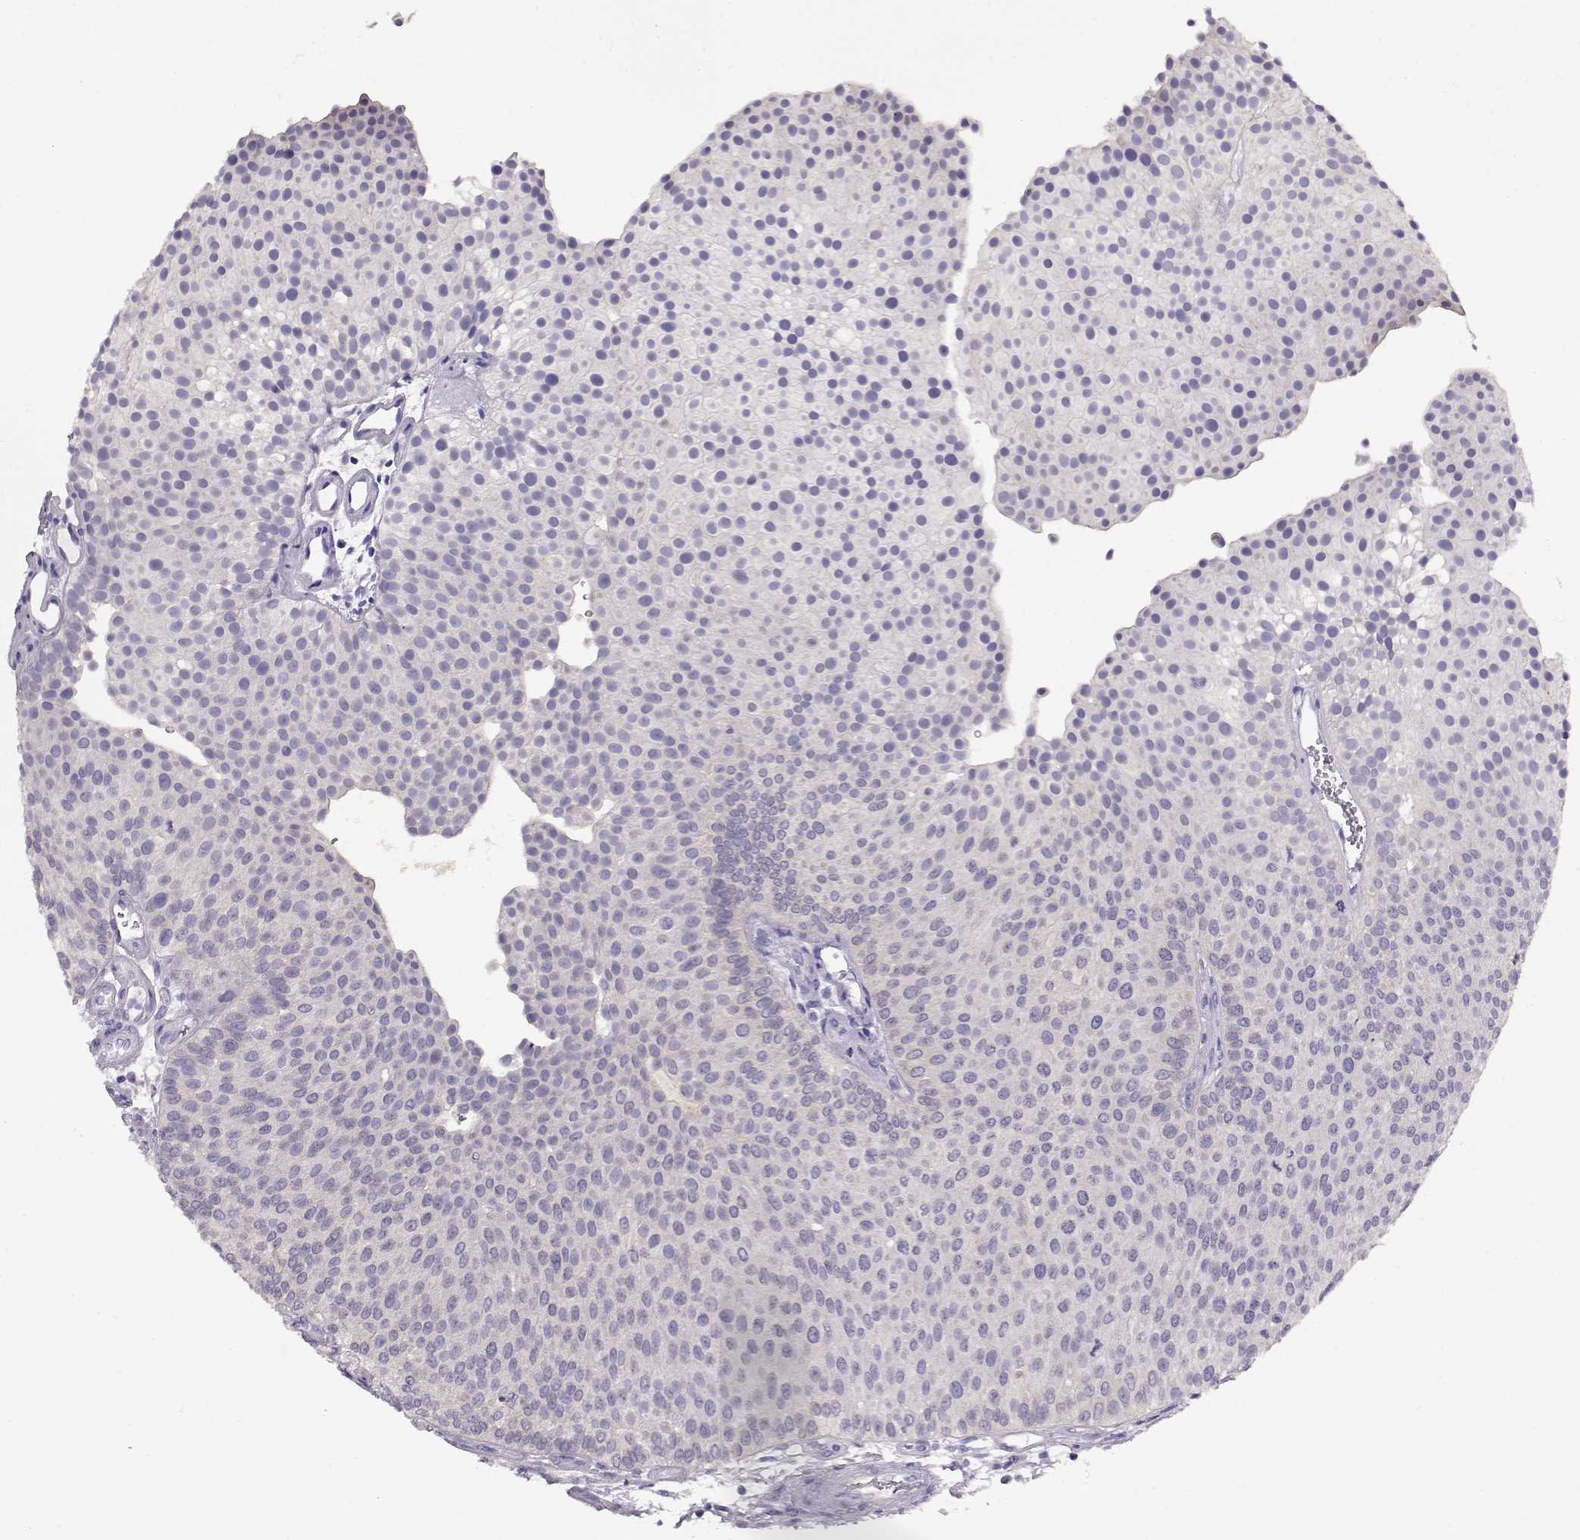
{"staining": {"intensity": "negative", "quantity": "none", "location": "none"}, "tissue": "urothelial cancer", "cell_type": "Tumor cells", "image_type": "cancer", "snomed": [{"axis": "morphology", "description": "Urothelial carcinoma, Low grade"}, {"axis": "topography", "description": "Urinary bladder"}], "caption": "Urothelial cancer was stained to show a protein in brown. There is no significant positivity in tumor cells. (DAB IHC, high magnification).", "gene": "NDRG4", "patient": {"sex": "female", "age": 87}}